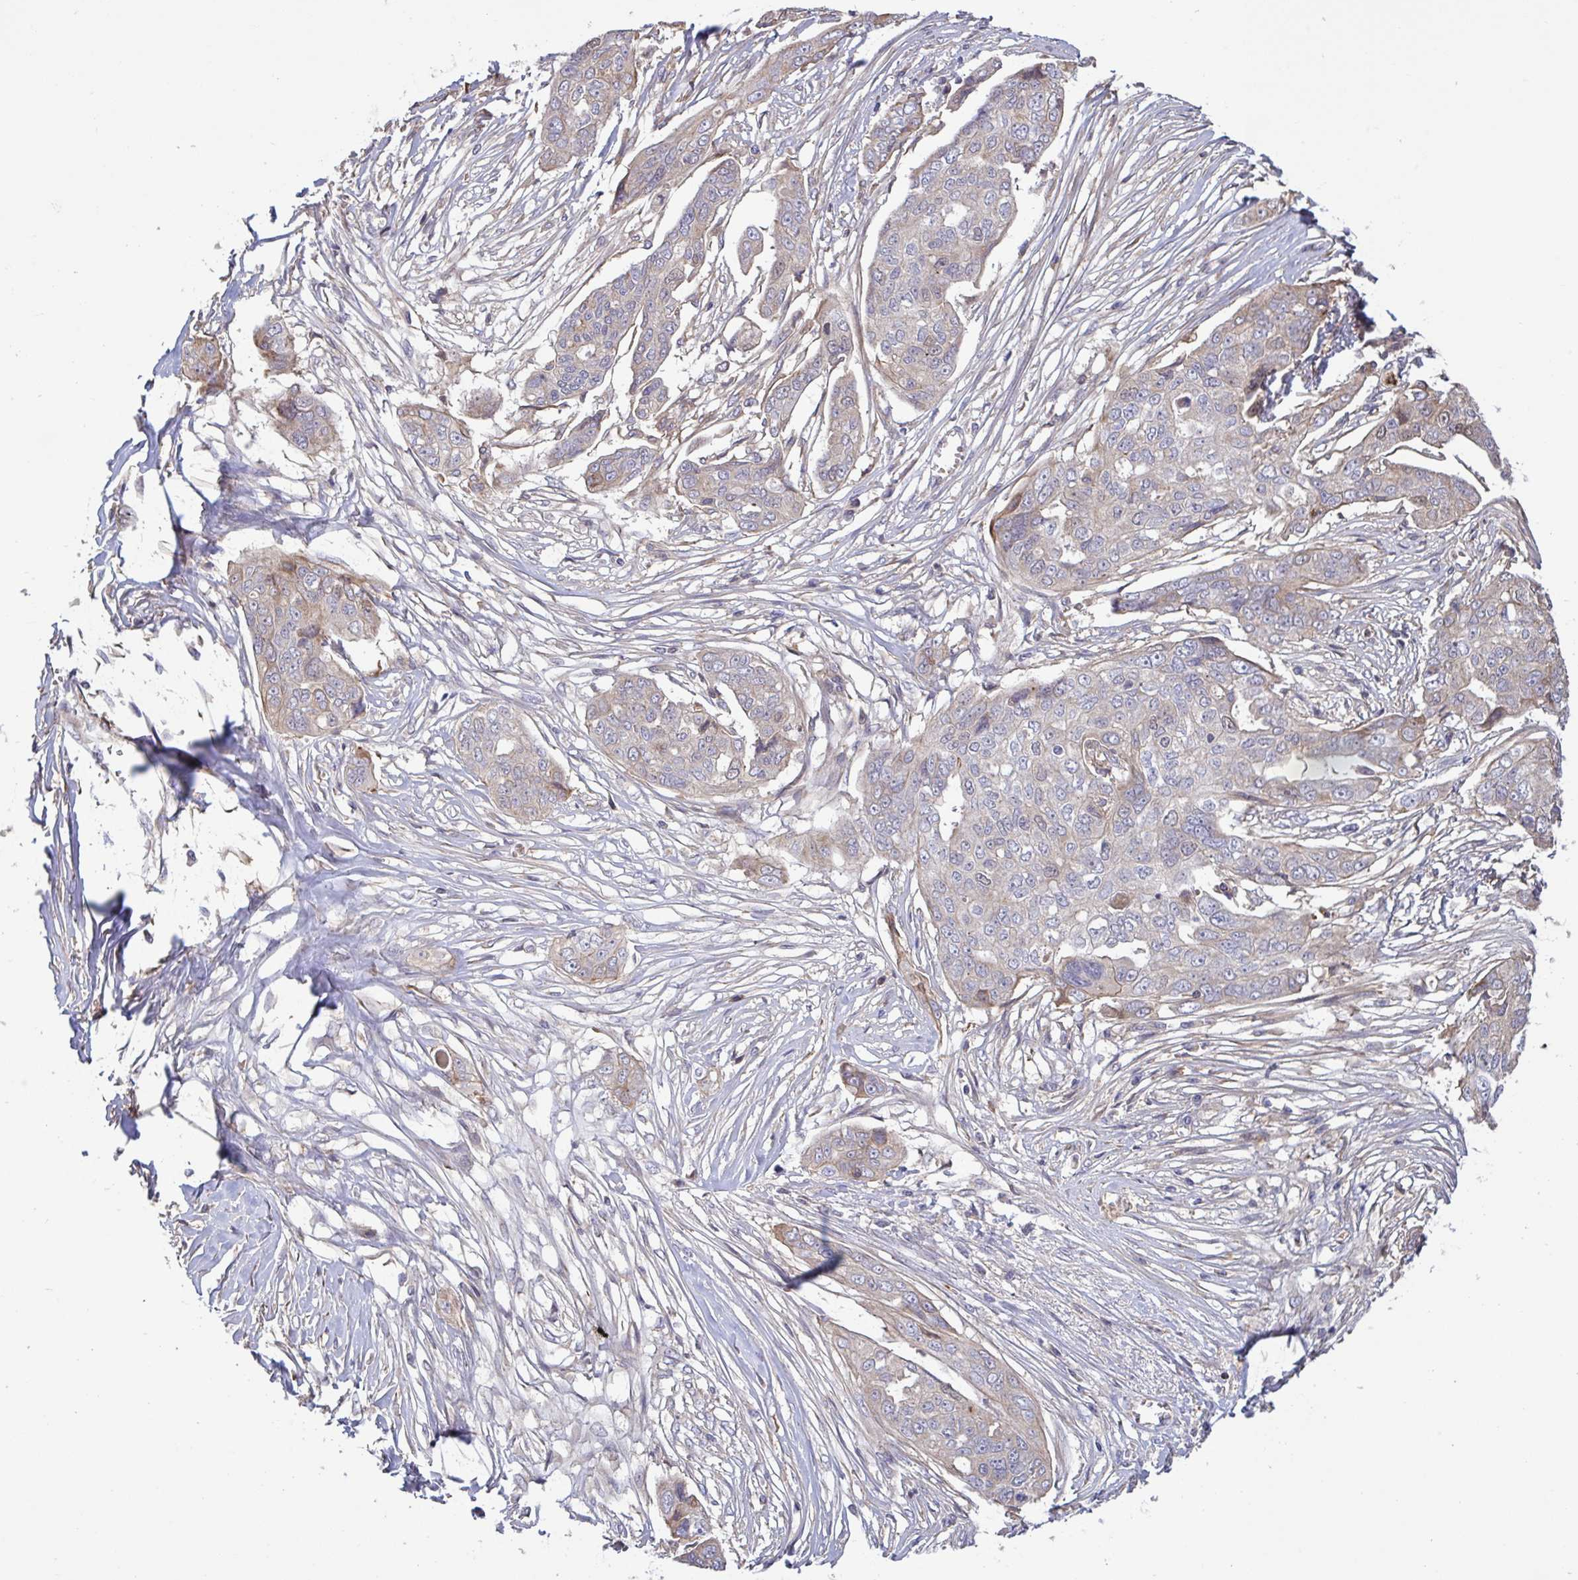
{"staining": {"intensity": "weak", "quantity": "<25%", "location": "cytoplasmic/membranous"}, "tissue": "ovarian cancer", "cell_type": "Tumor cells", "image_type": "cancer", "snomed": [{"axis": "morphology", "description": "Carcinoma, endometroid"}, {"axis": "topography", "description": "Ovary"}], "caption": "A micrograph of endometroid carcinoma (ovarian) stained for a protein displays no brown staining in tumor cells.", "gene": "IL1R1", "patient": {"sex": "female", "age": 70}}